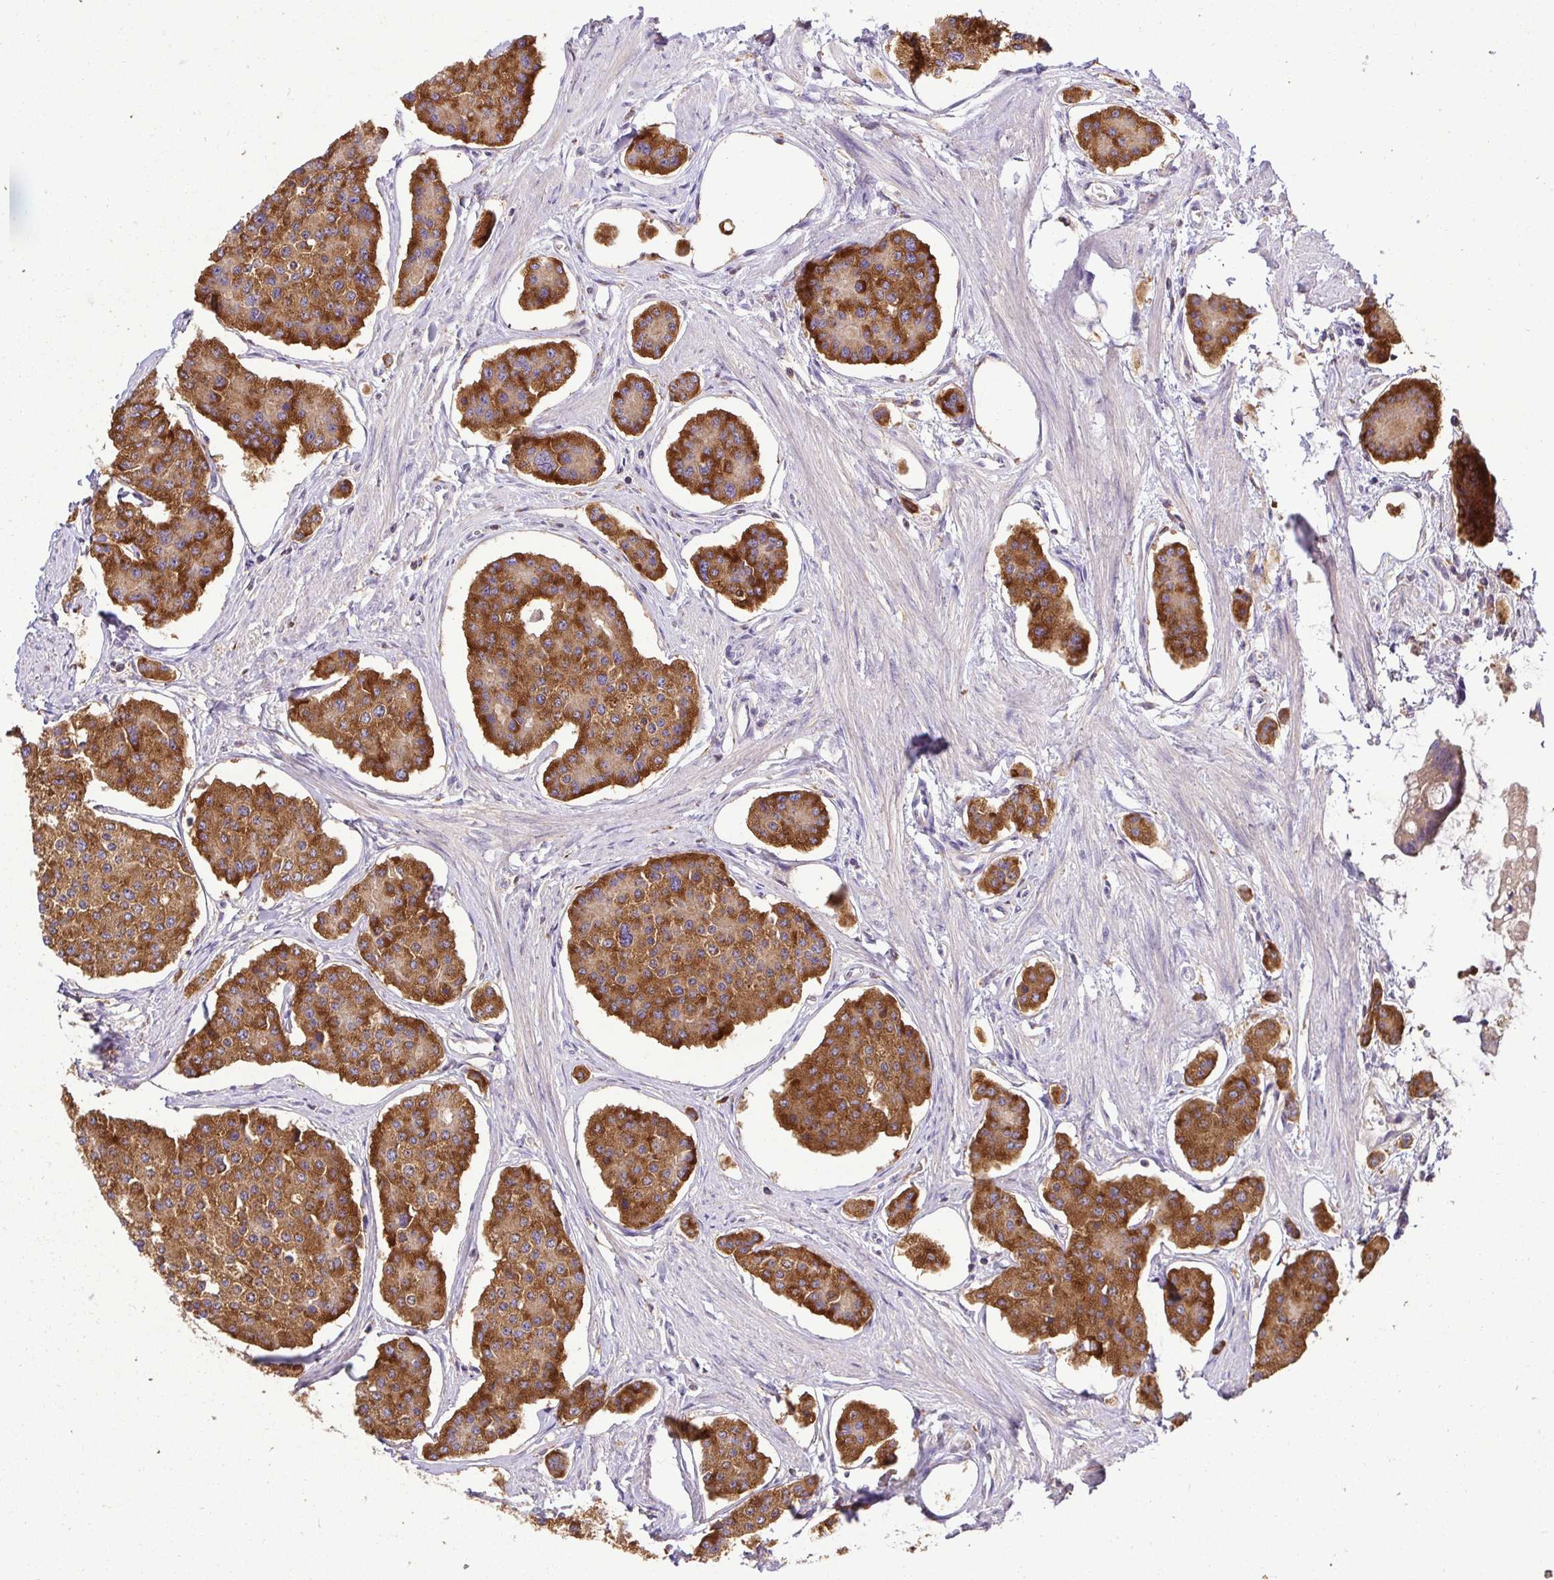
{"staining": {"intensity": "strong", "quantity": ">75%", "location": "cytoplasmic/membranous"}, "tissue": "carcinoid", "cell_type": "Tumor cells", "image_type": "cancer", "snomed": [{"axis": "morphology", "description": "Carcinoid, malignant, NOS"}, {"axis": "topography", "description": "Small intestine"}], "caption": "An image showing strong cytoplasmic/membranous expression in about >75% of tumor cells in carcinoid, as visualized by brown immunohistochemical staining.", "gene": "ATP6V1F", "patient": {"sex": "female", "age": 65}}